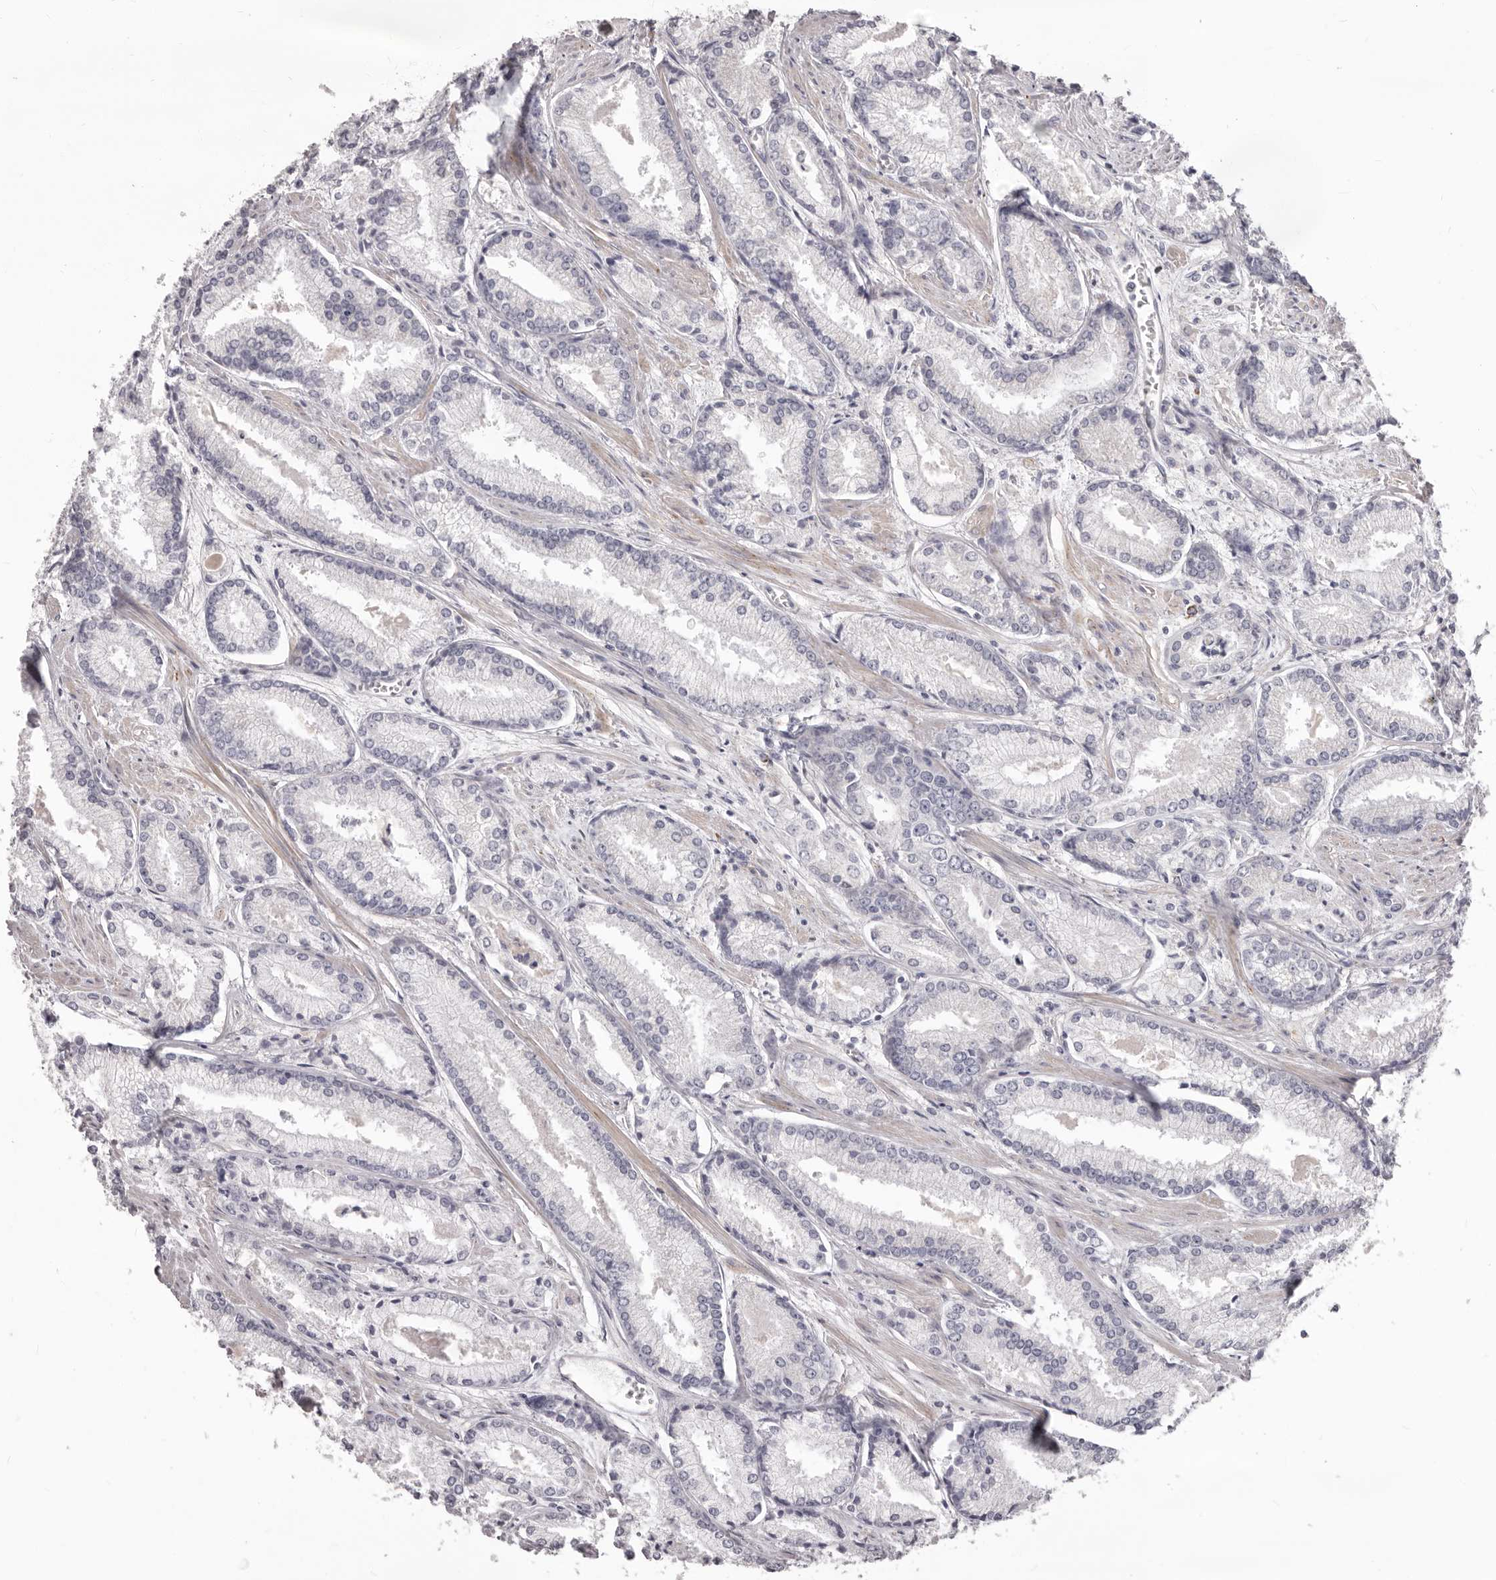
{"staining": {"intensity": "negative", "quantity": "none", "location": "none"}, "tissue": "prostate cancer", "cell_type": "Tumor cells", "image_type": "cancer", "snomed": [{"axis": "morphology", "description": "Adenocarcinoma, Low grade"}, {"axis": "topography", "description": "Prostate"}], "caption": "A high-resolution histopathology image shows immunohistochemistry (IHC) staining of low-grade adenocarcinoma (prostate), which reveals no significant positivity in tumor cells.", "gene": "PRMT2", "patient": {"sex": "male", "age": 54}}